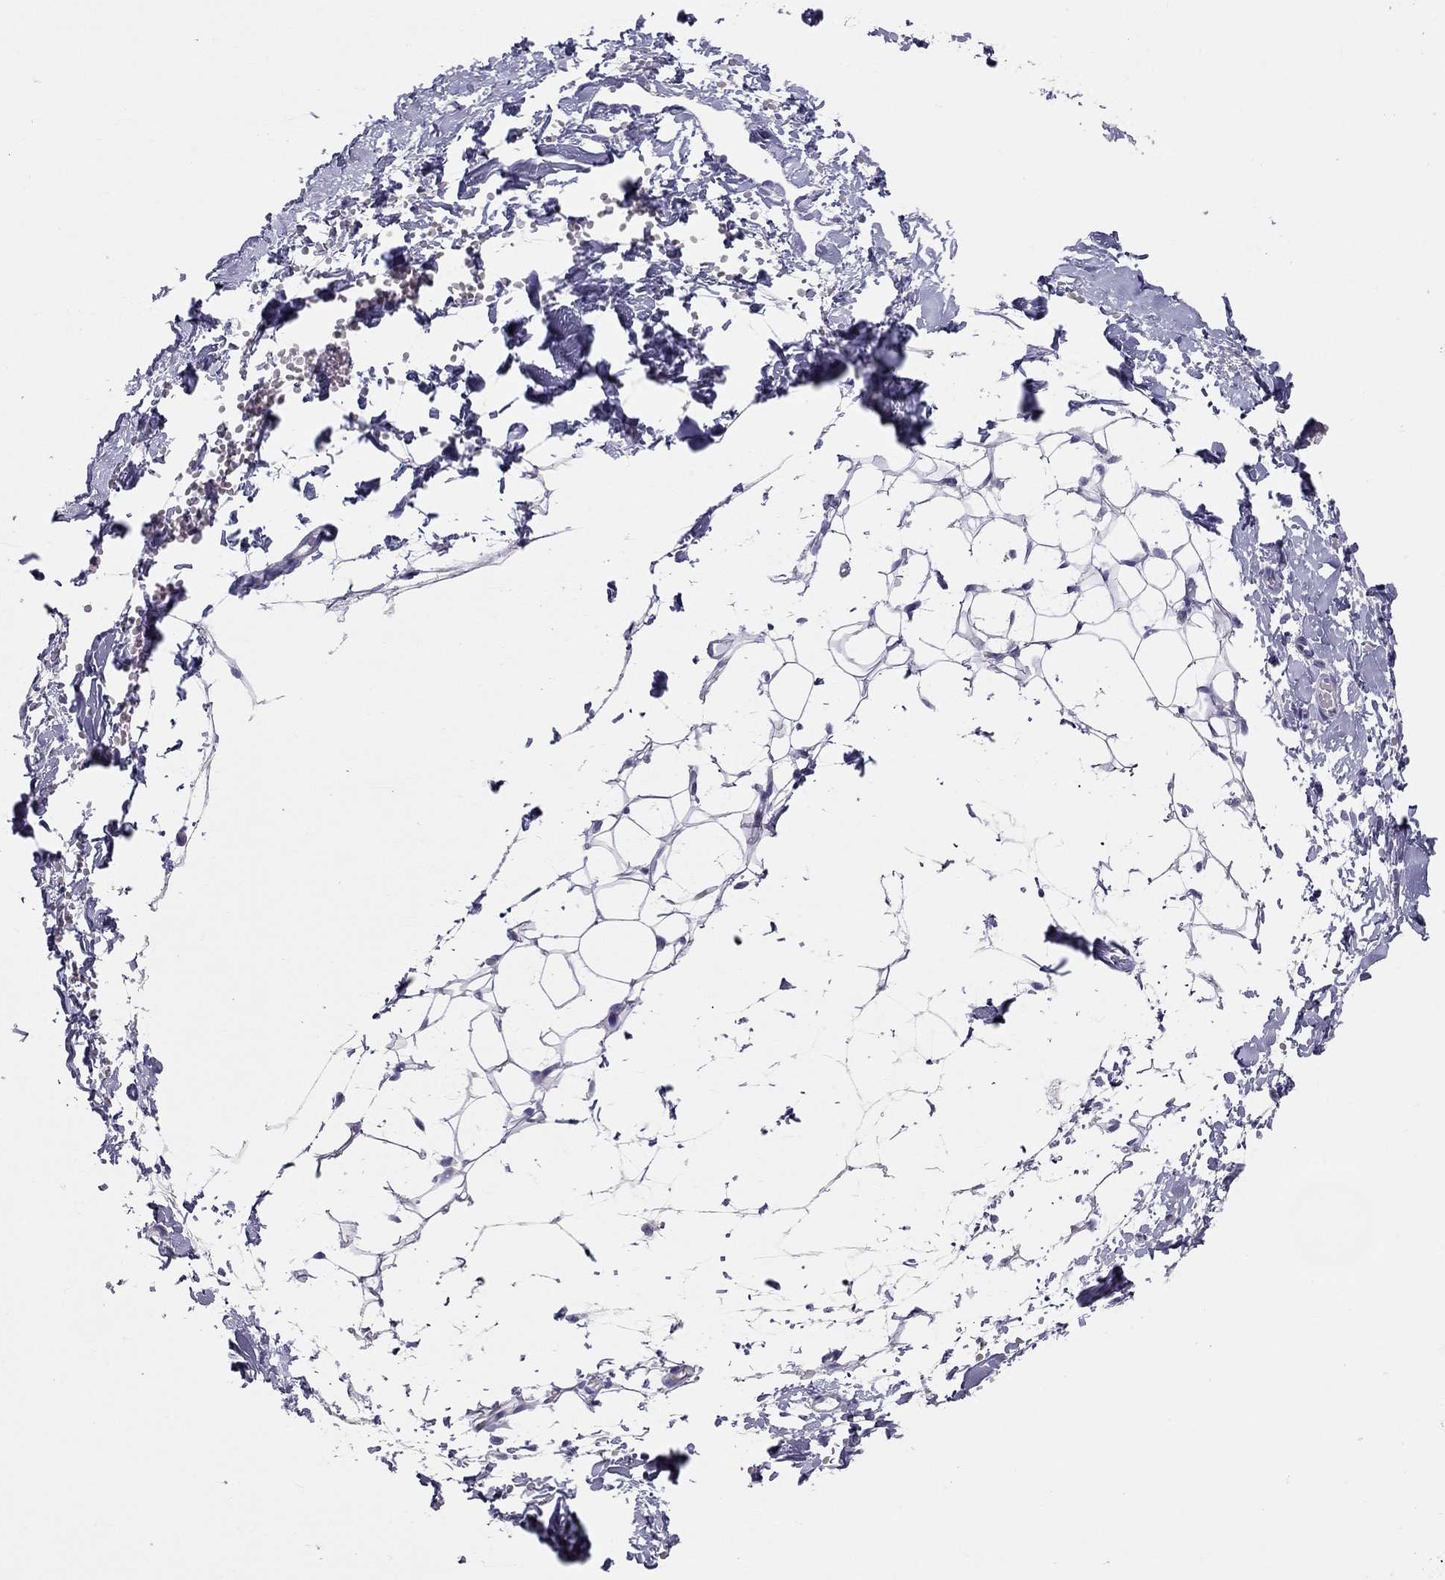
{"staining": {"intensity": "negative", "quantity": "none", "location": "none"}, "tissue": "breast", "cell_type": "Adipocytes", "image_type": "normal", "snomed": [{"axis": "morphology", "description": "Normal tissue, NOS"}, {"axis": "topography", "description": "Breast"}], "caption": "An IHC photomicrograph of unremarkable breast is shown. There is no staining in adipocytes of breast. The staining is performed using DAB (3,3'-diaminobenzidine) brown chromogen with nuclei counter-stained in using hematoxylin.", "gene": "SPATA12", "patient": {"sex": "female", "age": 37}}